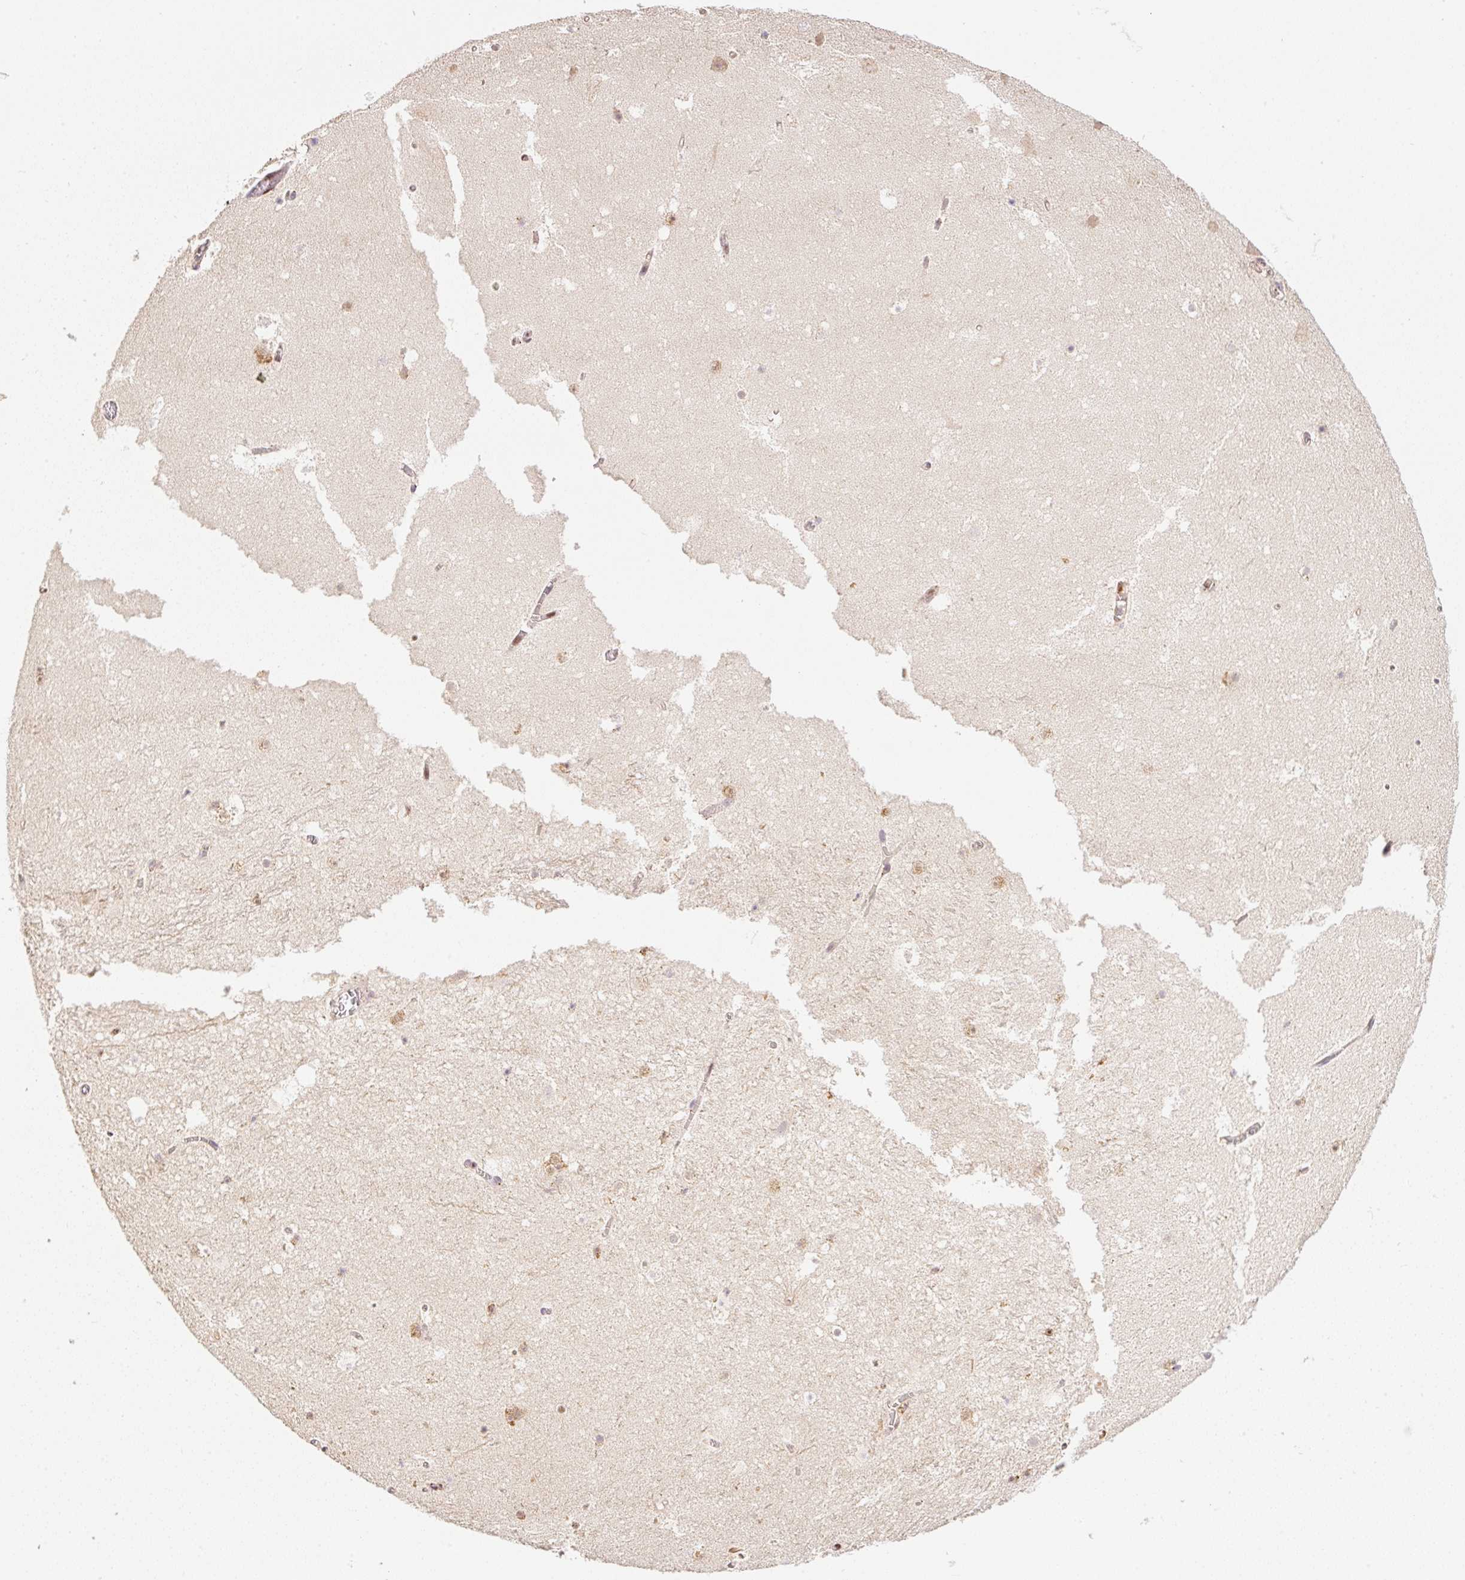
{"staining": {"intensity": "moderate", "quantity": "<25%", "location": "nuclear"}, "tissue": "hippocampus", "cell_type": "Glial cells", "image_type": "normal", "snomed": [{"axis": "morphology", "description": "Normal tissue, NOS"}, {"axis": "topography", "description": "Hippocampus"}], "caption": "This image reveals IHC staining of unremarkable hippocampus, with low moderate nuclear expression in approximately <25% of glial cells.", "gene": "GPR139", "patient": {"sex": "female", "age": 42}}